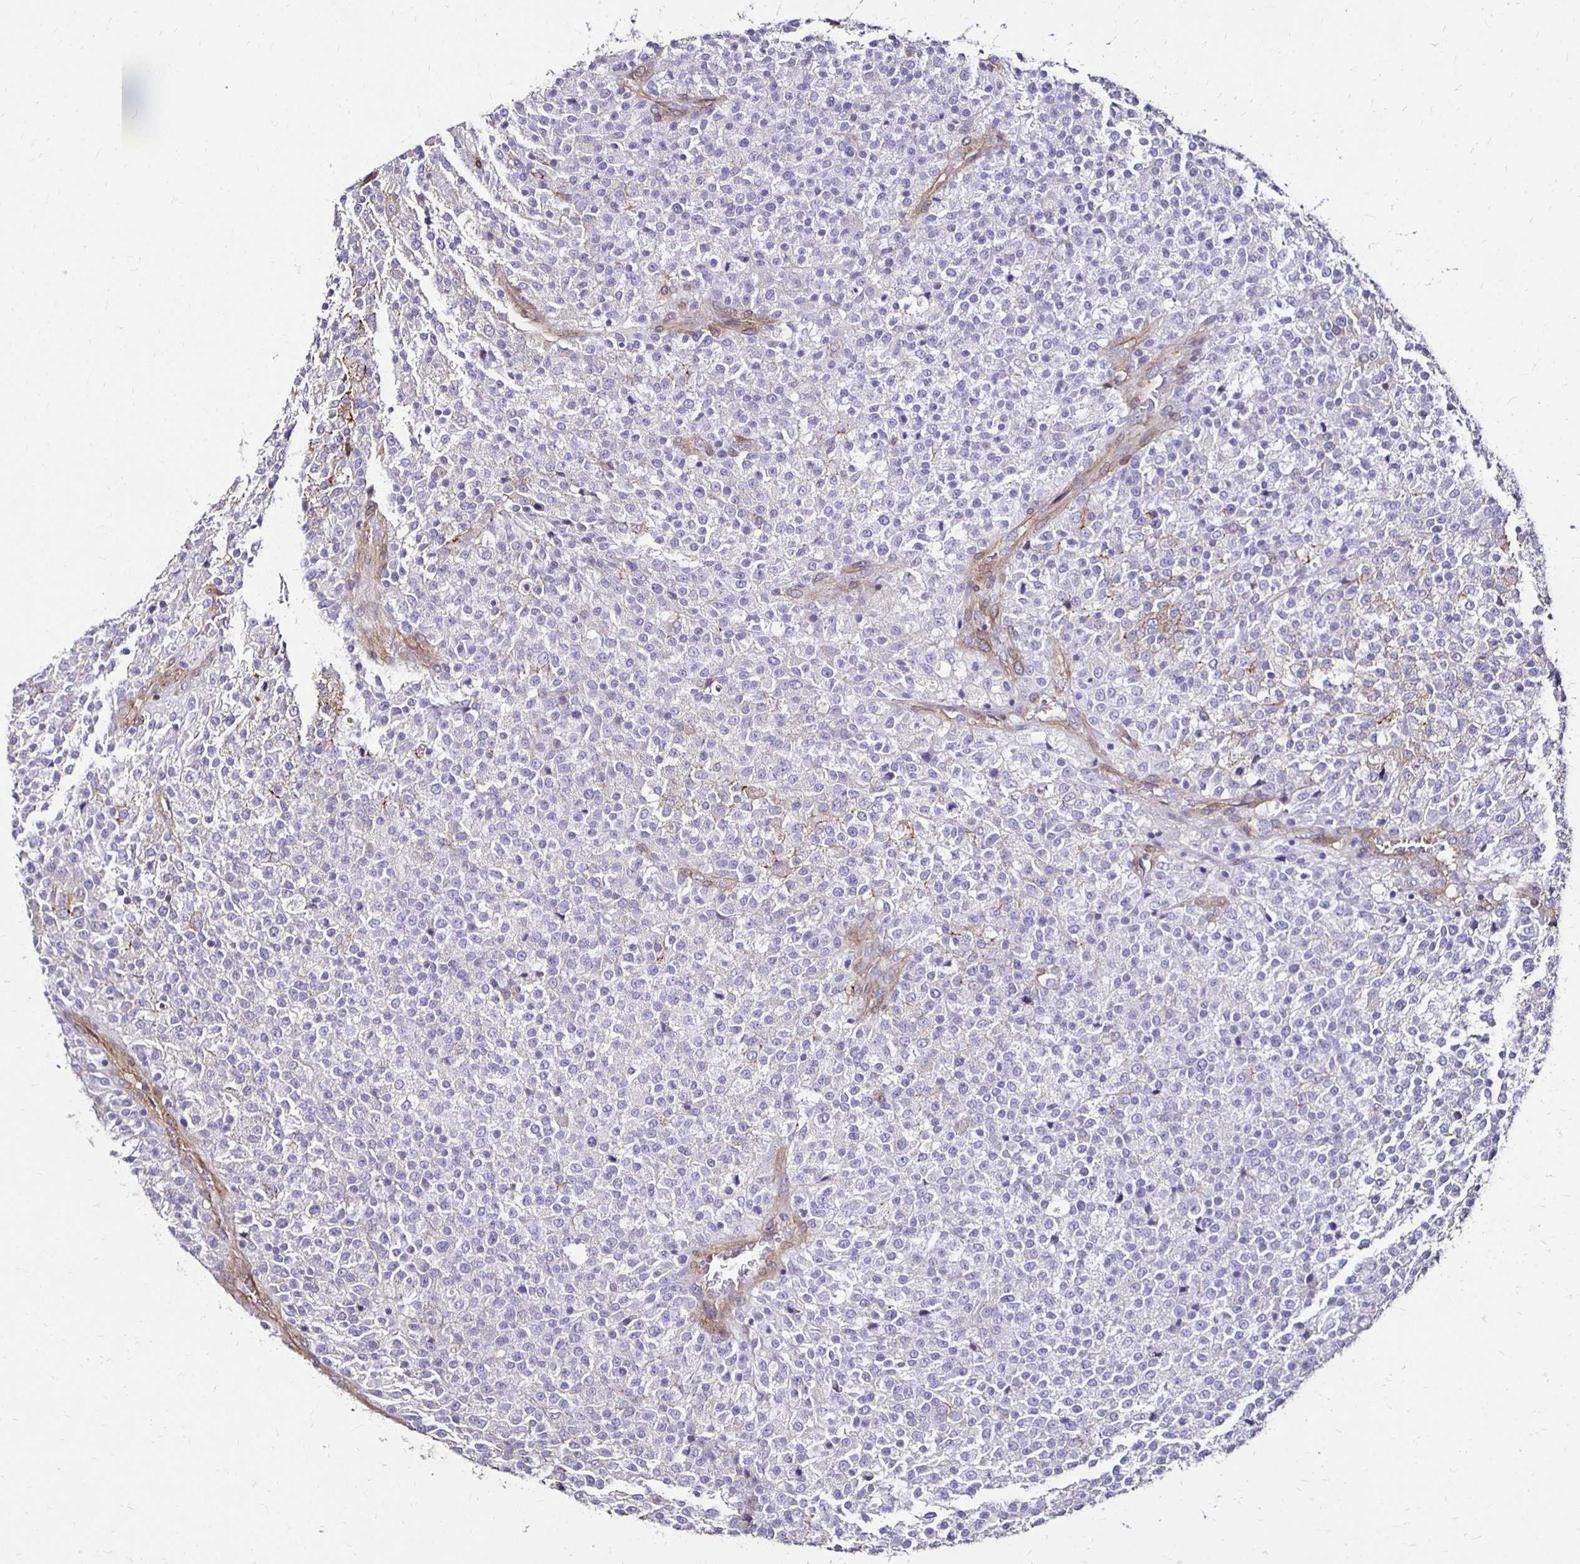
{"staining": {"intensity": "negative", "quantity": "none", "location": "none"}, "tissue": "testis cancer", "cell_type": "Tumor cells", "image_type": "cancer", "snomed": [{"axis": "morphology", "description": "Seminoma, NOS"}, {"axis": "topography", "description": "Testis"}], "caption": "An immunohistochemistry histopathology image of testis cancer (seminoma) is shown. There is no staining in tumor cells of testis cancer (seminoma).", "gene": "ITGB1", "patient": {"sex": "male", "age": 59}}